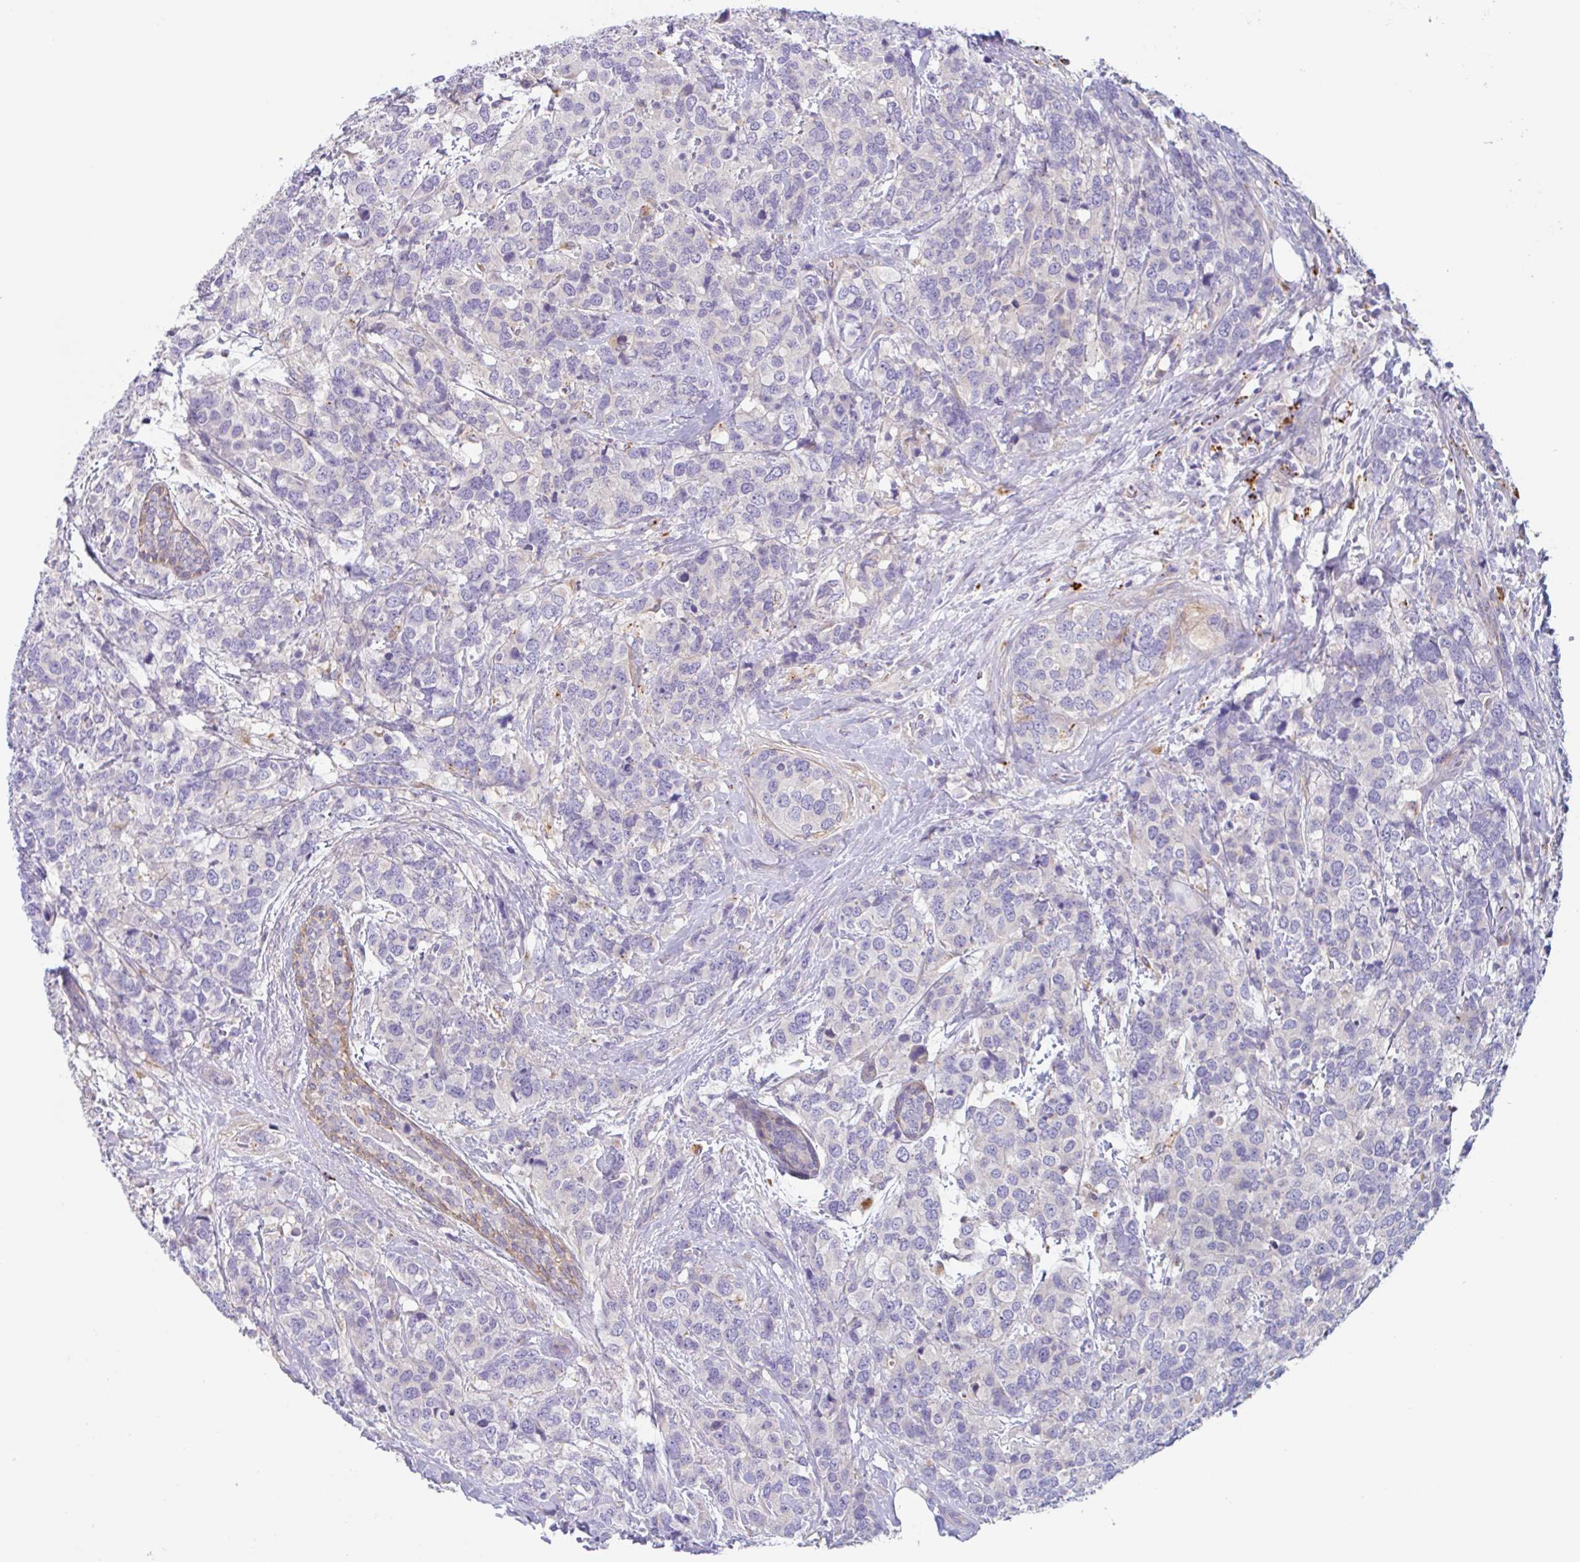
{"staining": {"intensity": "negative", "quantity": "none", "location": "none"}, "tissue": "breast cancer", "cell_type": "Tumor cells", "image_type": "cancer", "snomed": [{"axis": "morphology", "description": "Lobular carcinoma"}, {"axis": "topography", "description": "Breast"}], "caption": "High power microscopy image of an immunohistochemistry histopathology image of lobular carcinoma (breast), revealing no significant staining in tumor cells.", "gene": "LENG9", "patient": {"sex": "female", "age": 59}}